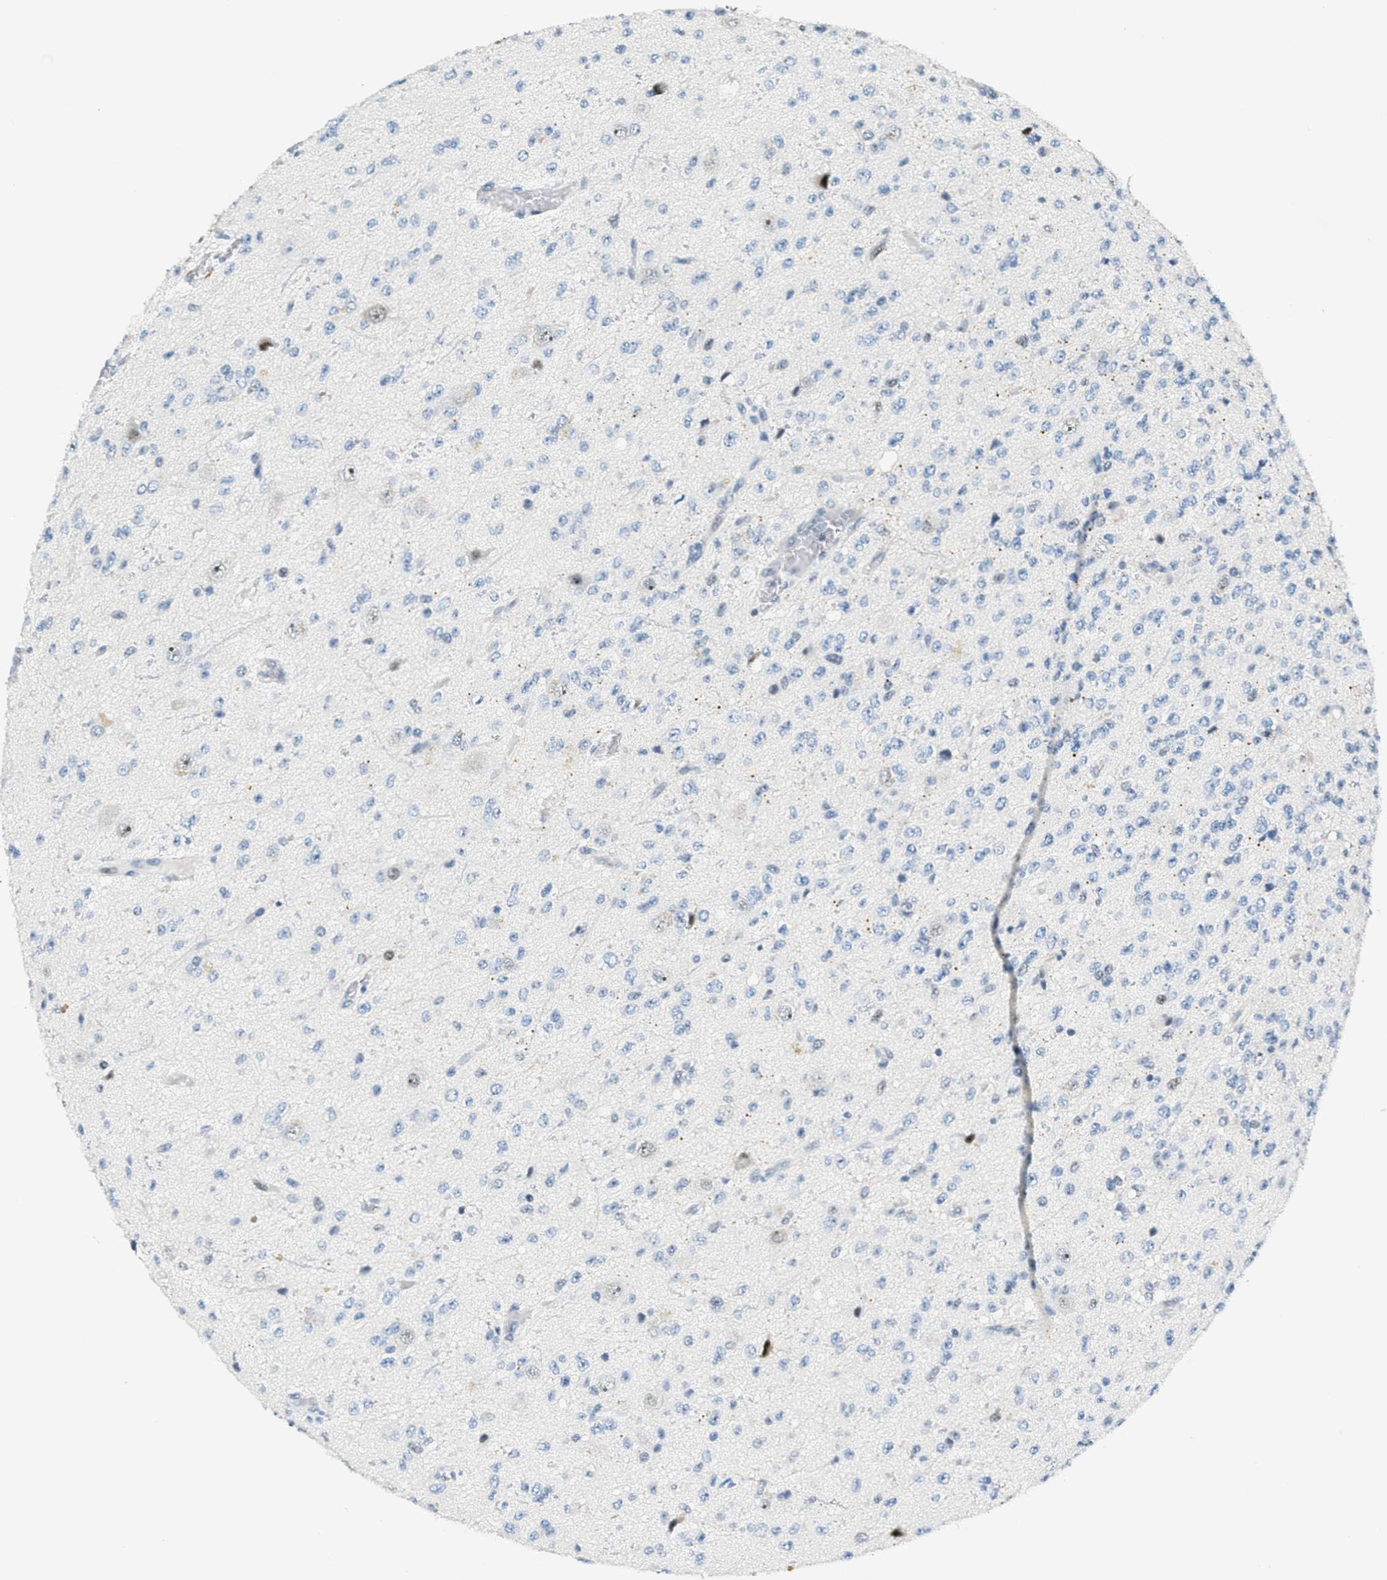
{"staining": {"intensity": "negative", "quantity": "none", "location": "none"}, "tissue": "glioma", "cell_type": "Tumor cells", "image_type": "cancer", "snomed": [{"axis": "morphology", "description": "Glioma, malignant, High grade"}, {"axis": "topography", "description": "pancreas cauda"}], "caption": "This photomicrograph is of high-grade glioma (malignant) stained with immunohistochemistry to label a protein in brown with the nuclei are counter-stained blue. There is no expression in tumor cells.", "gene": "ZDHHC23", "patient": {"sex": "male", "age": 60}}